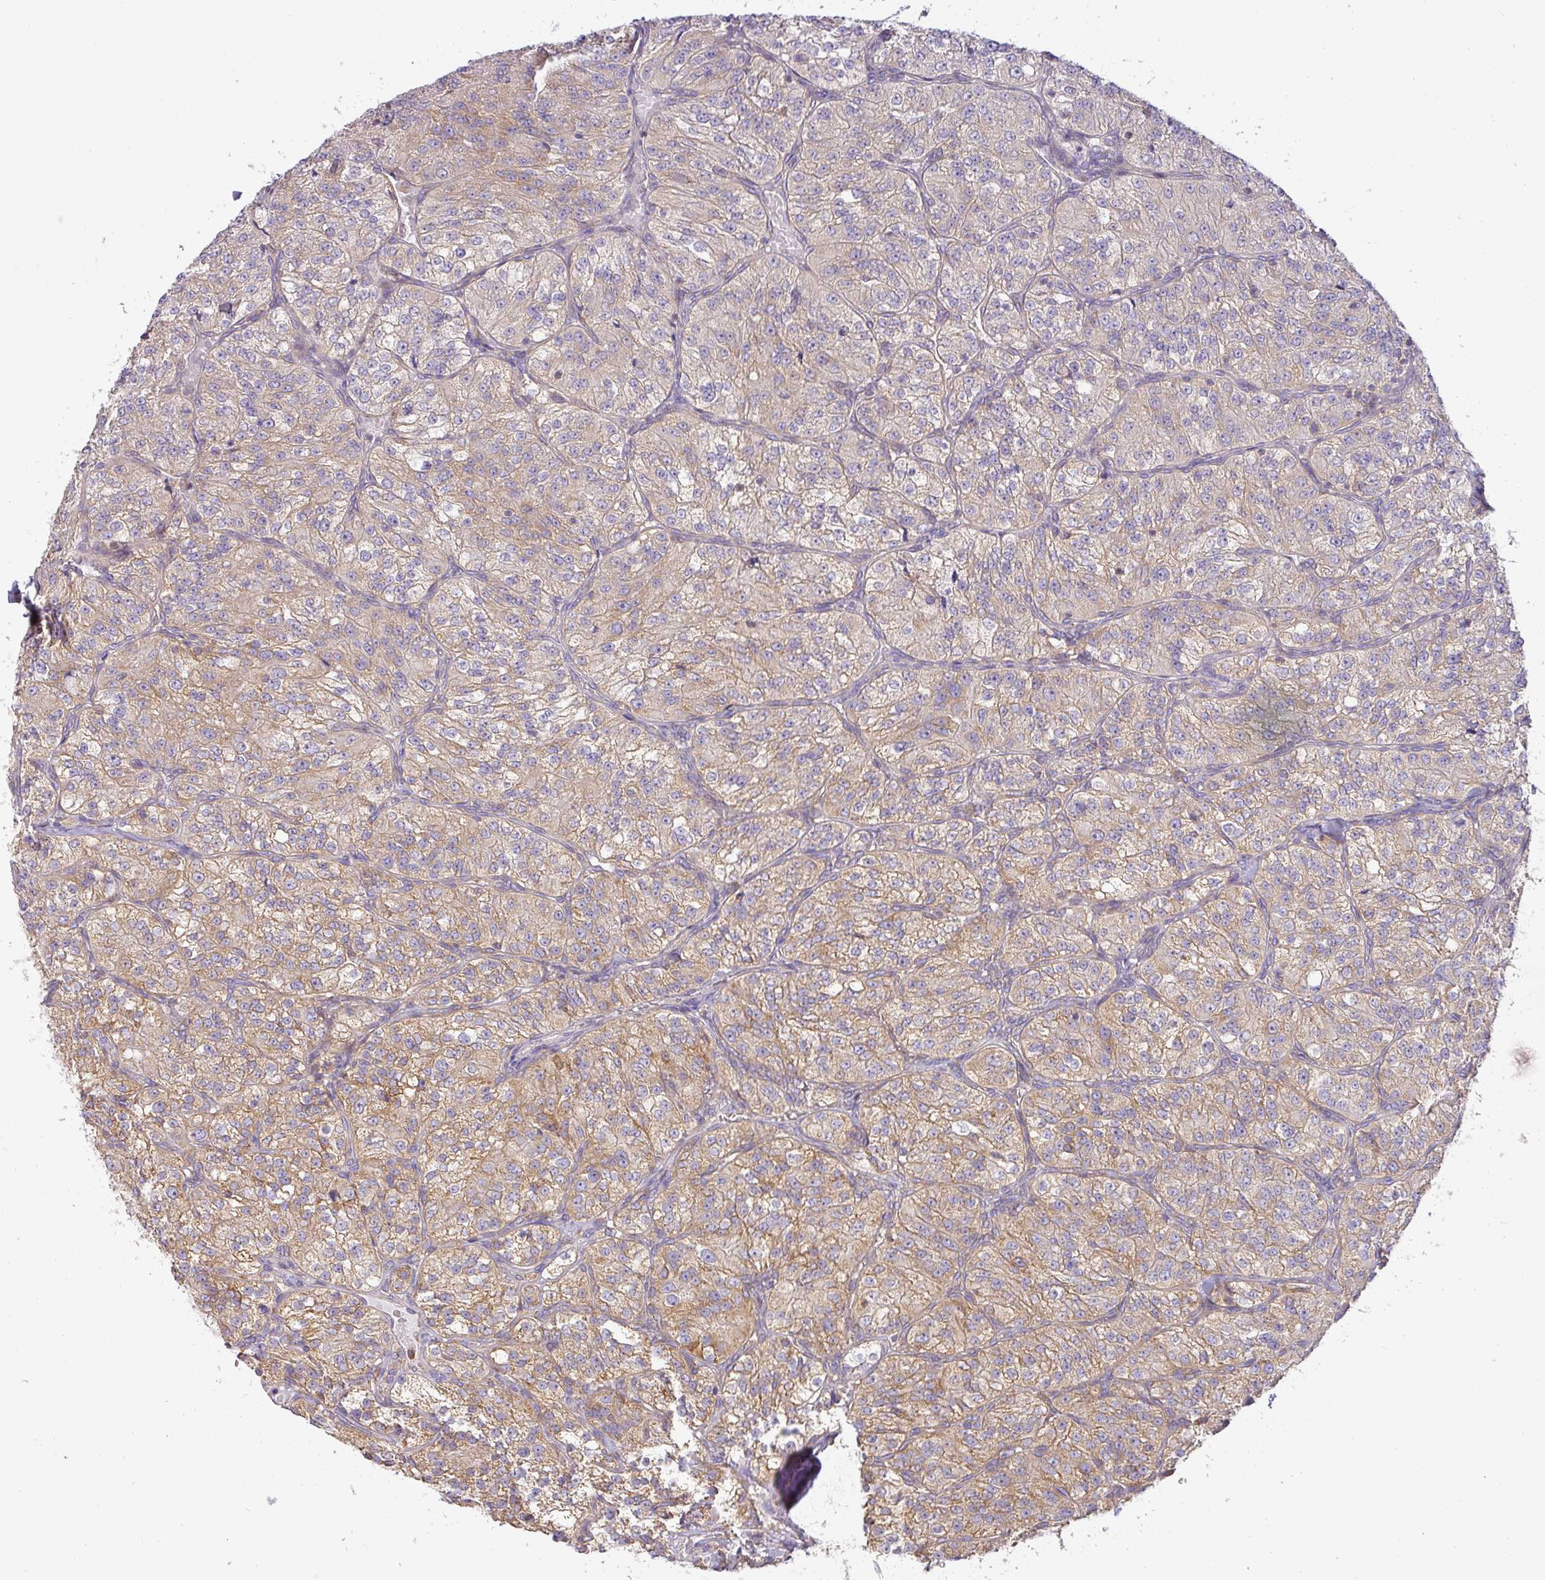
{"staining": {"intensity": "moderate", "quantity": "25%-75%", "location": "cytoplasmic/membranous"}, "tissue": "renal cancer", "cell_type": "Tumor cells", "image_type": "cancer", "snomed": [{"axis": "morphology", "description": "Adenocarcinoma, NOS"}, {"axis": "topography", "description": "Kidney"}], "caption": "Renal cancer was stained to show a protein in brown. There is medium levels of moderate cytoplasmic/membranous staining in about 25%-75% of tumor cells.", "gene": "ZNF211", "patient": {"sex": "female", "age": 63}}